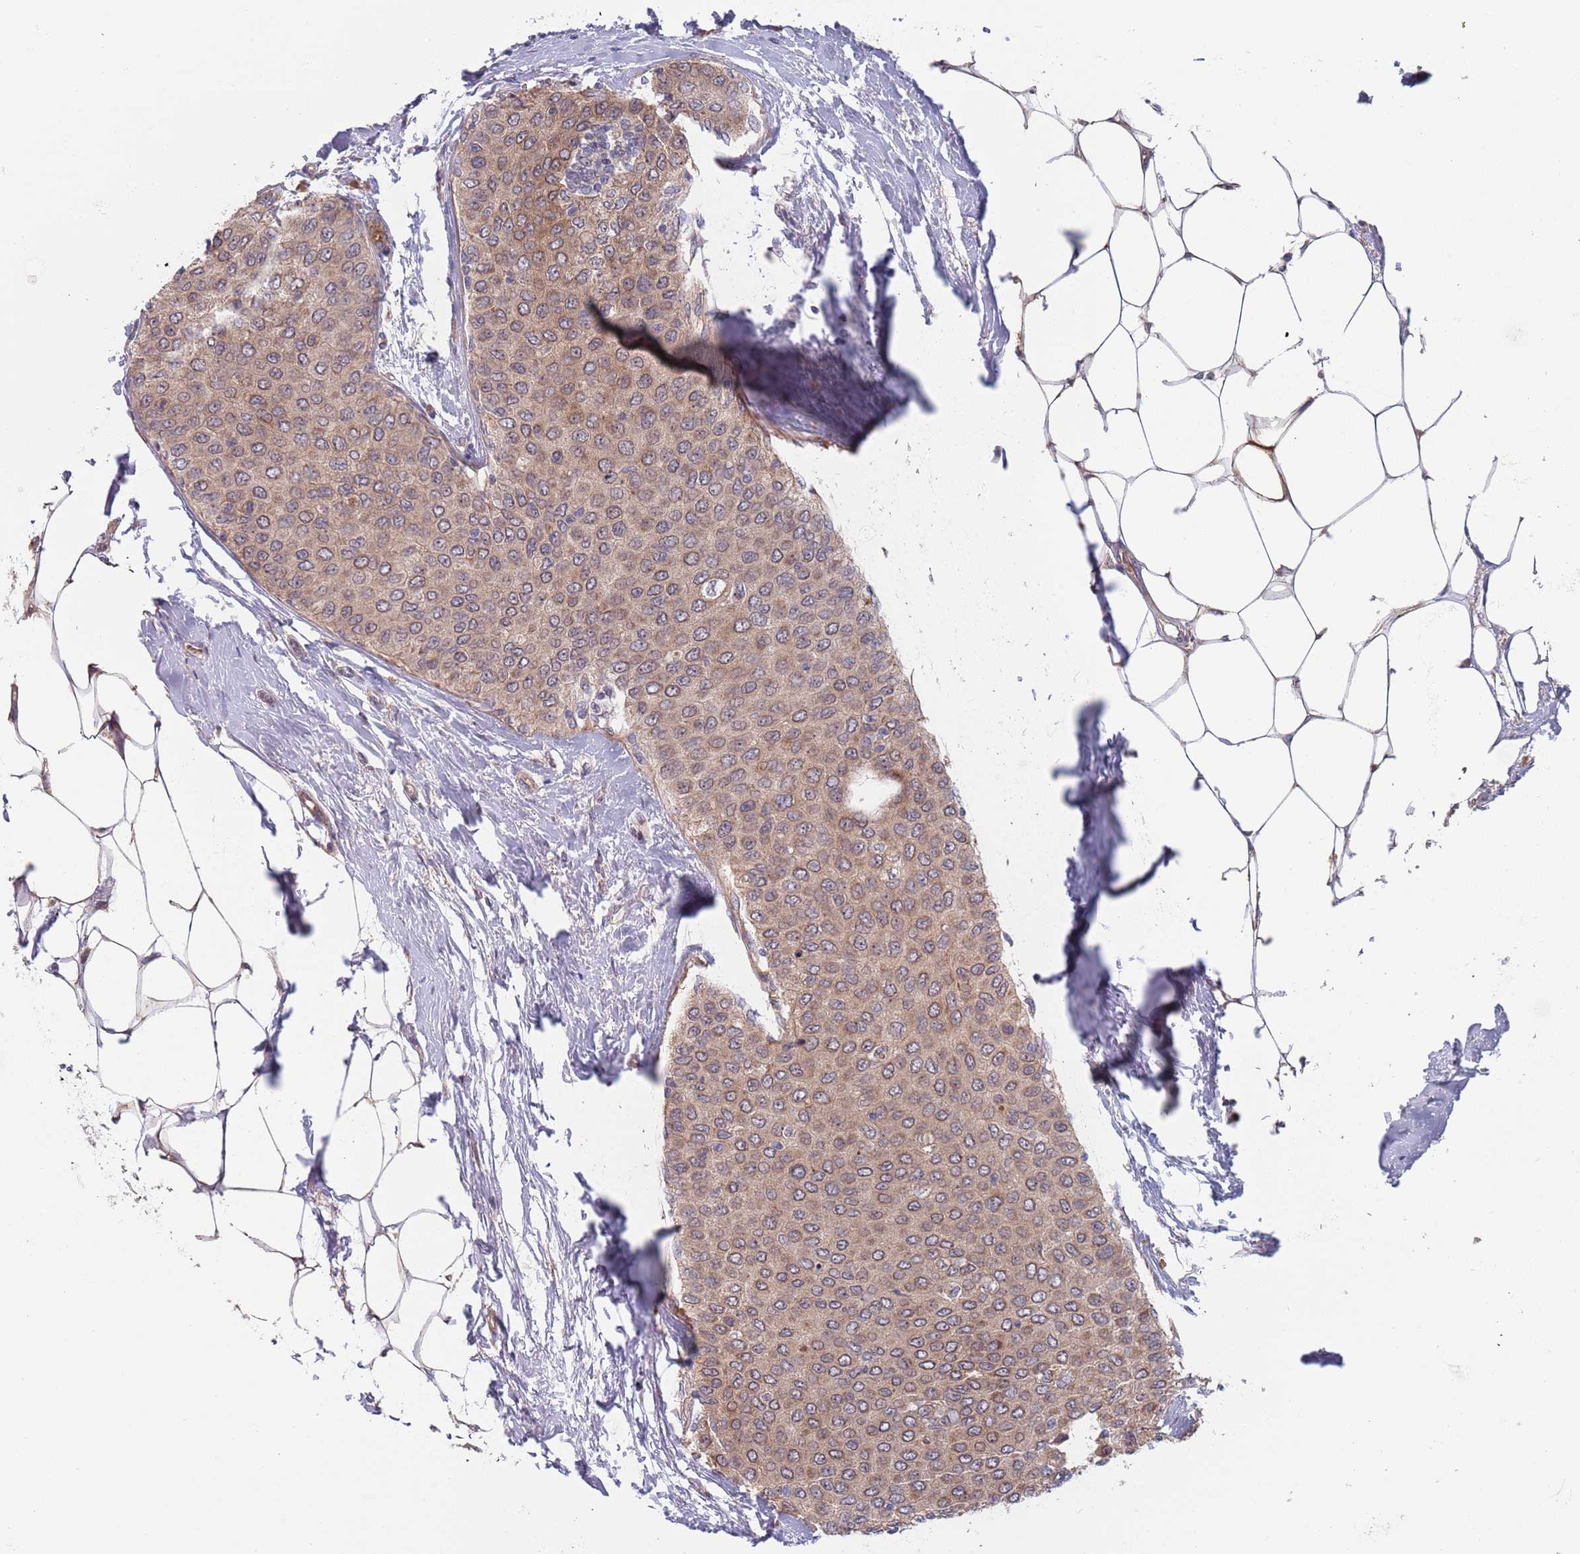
{"staining": {"intensity": "moderate", "quantity": ">75%", "location": "cytoplasmic/membranous"}, "tissue": "breast cancer", "cell_type": "Tumor cells", "image_type": "cancer", "snomed": [{"axis": "morphology", "description": "Duct carcinoma"}, {"axis": "topography", "description": "Breast"}], "caption": "Human breast cancer (infiltrating ductal carcinoma) stained for a protein (brown) exhibits moderate cytoplasmic/membranous positive positivity in approximately >75% of tumor cells.", "gene": "ZNF140", "patient": {"sex": "female", "age": 72}}